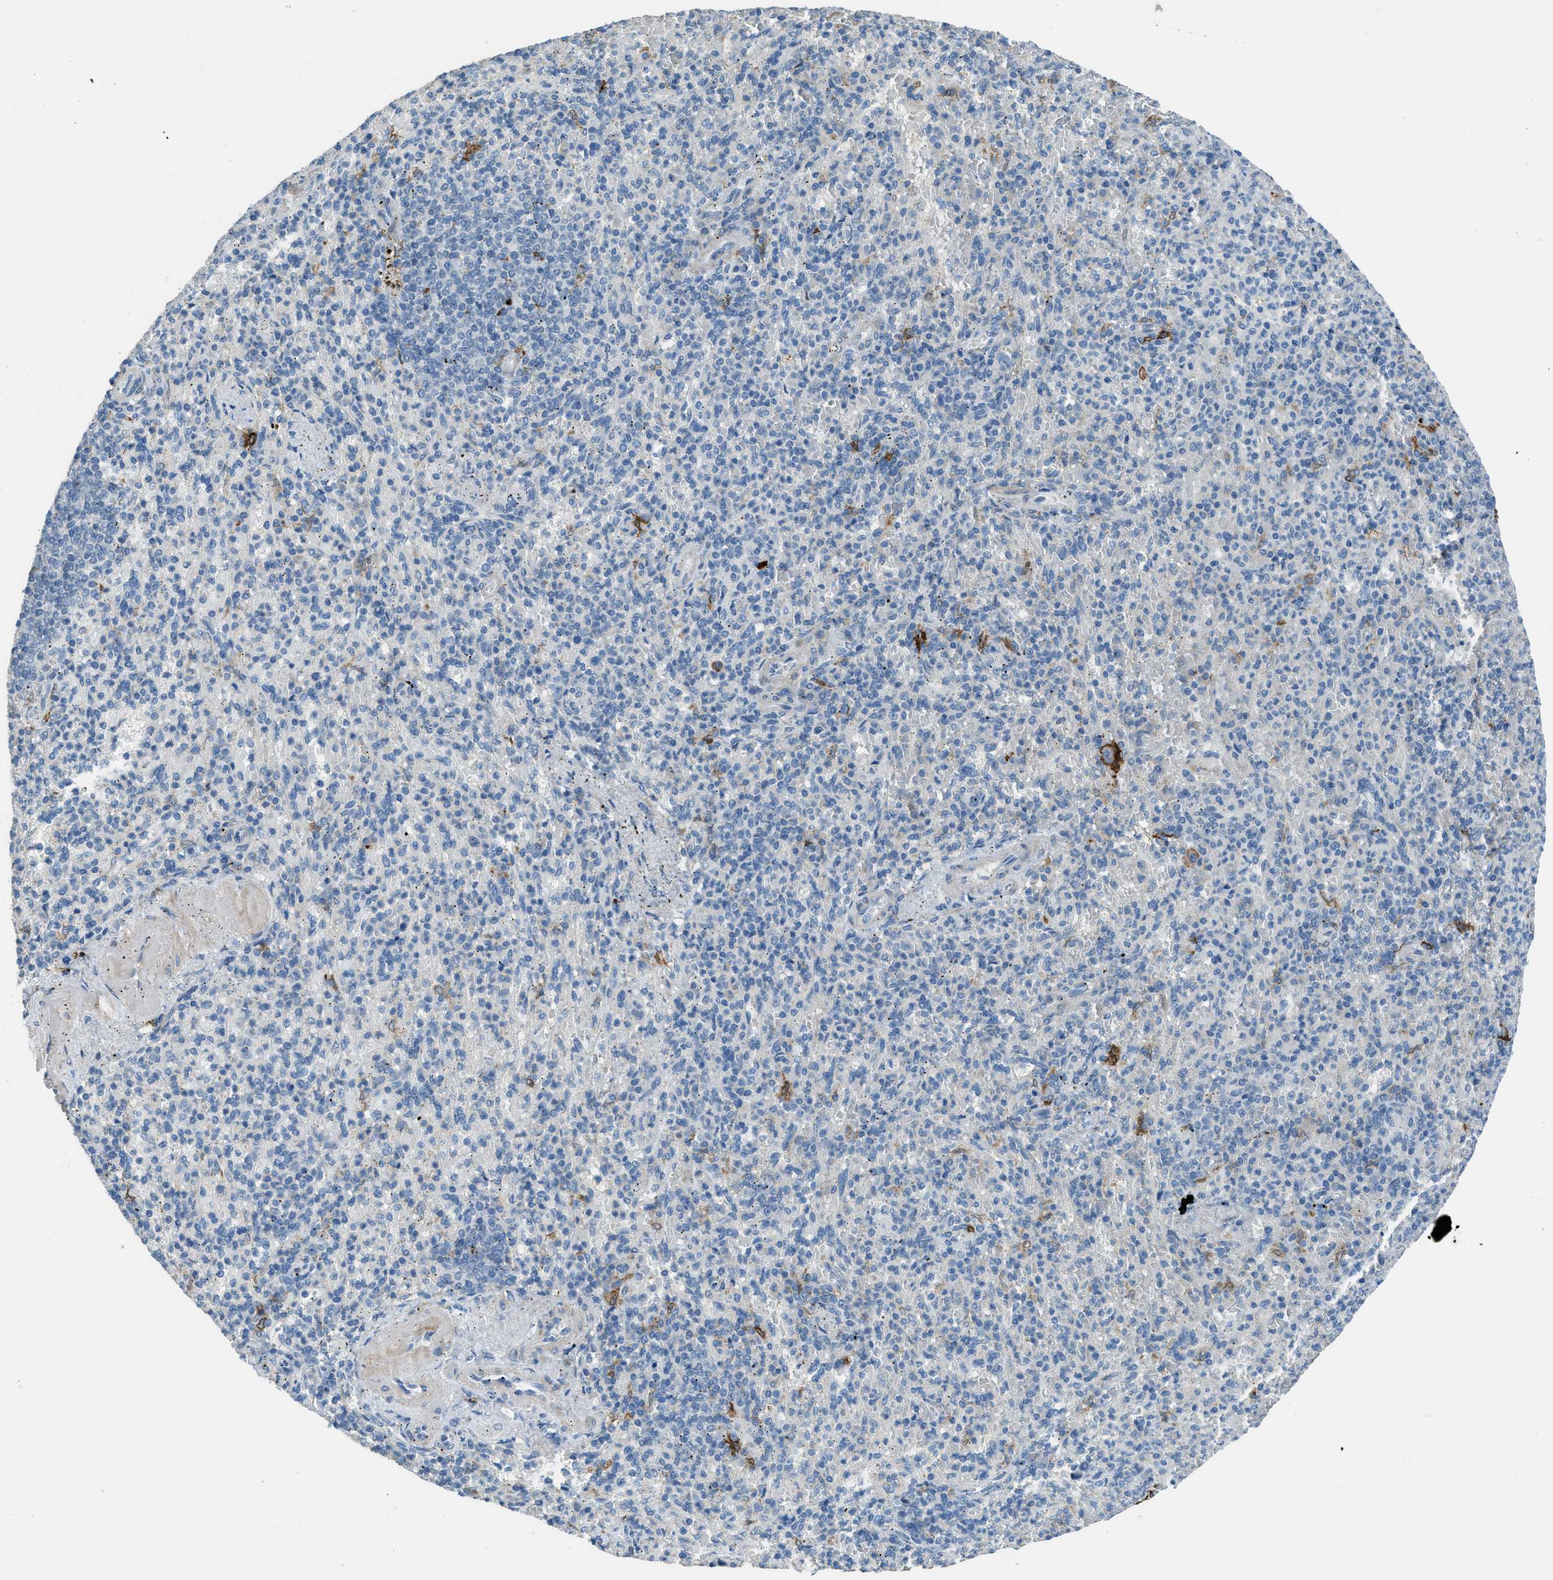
{"staining": {"intensity": "strong", "quantity": "<25%", "location": "cytoplasmic/membranous"}, "tissue": "spleen", "cell_type": "Cells in red pulp", "image_type": "normal", "snomed": [{"axis": "morphology", "description": "Normal tissue, NOS"}, {"axis": "topography", "description": "Spleen"}], "caption": "Immunohistochemistry (IHC) of benign spleen exhibits medium levels of strong cytoplasmic/membranous staining in about <25% of cells in red pulp.", "gene": "TIMD4", "patient": {"sex": "female", "age": 74}}